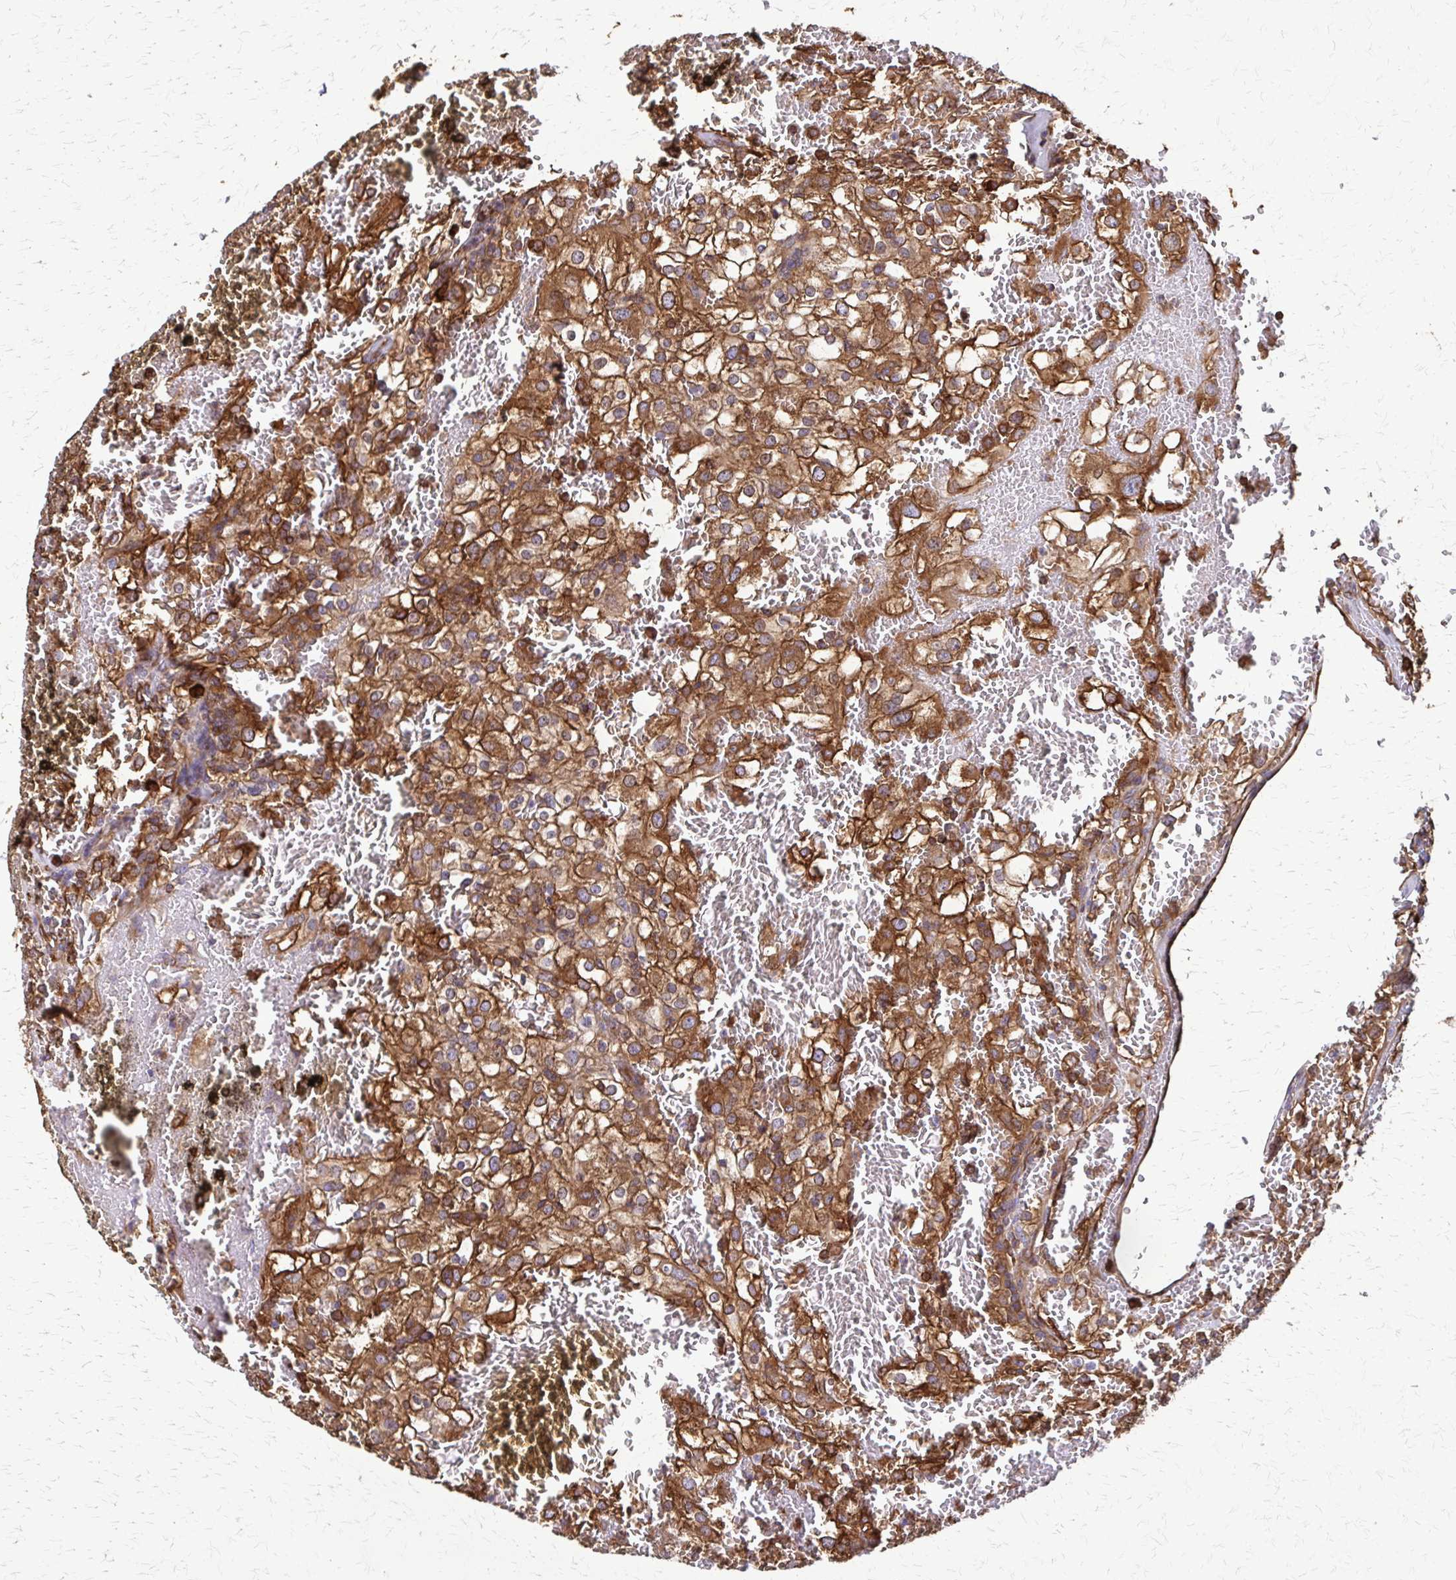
{"staining": {"intensity": "moderate", "quantity": ">75%", "location": "cytoplasmic/membranous"}, "tissue": "renal cancer", "cell_type": "Tumor cells", "image_type": "cancer", "snomed": [{"axis": "morphology", "description": "Adenocarcinoma, NOS"}, {"axis": "topography", "description": "Kidney"}], "caption": "Moderate cytoplasmic/membranous staining is appreciated in about >75% of tumor cells in renal adenocarcinoma. Nuclei are stained in blue.", "gene": "EEF2", "patient": {"sex": "female", "age": 74}}